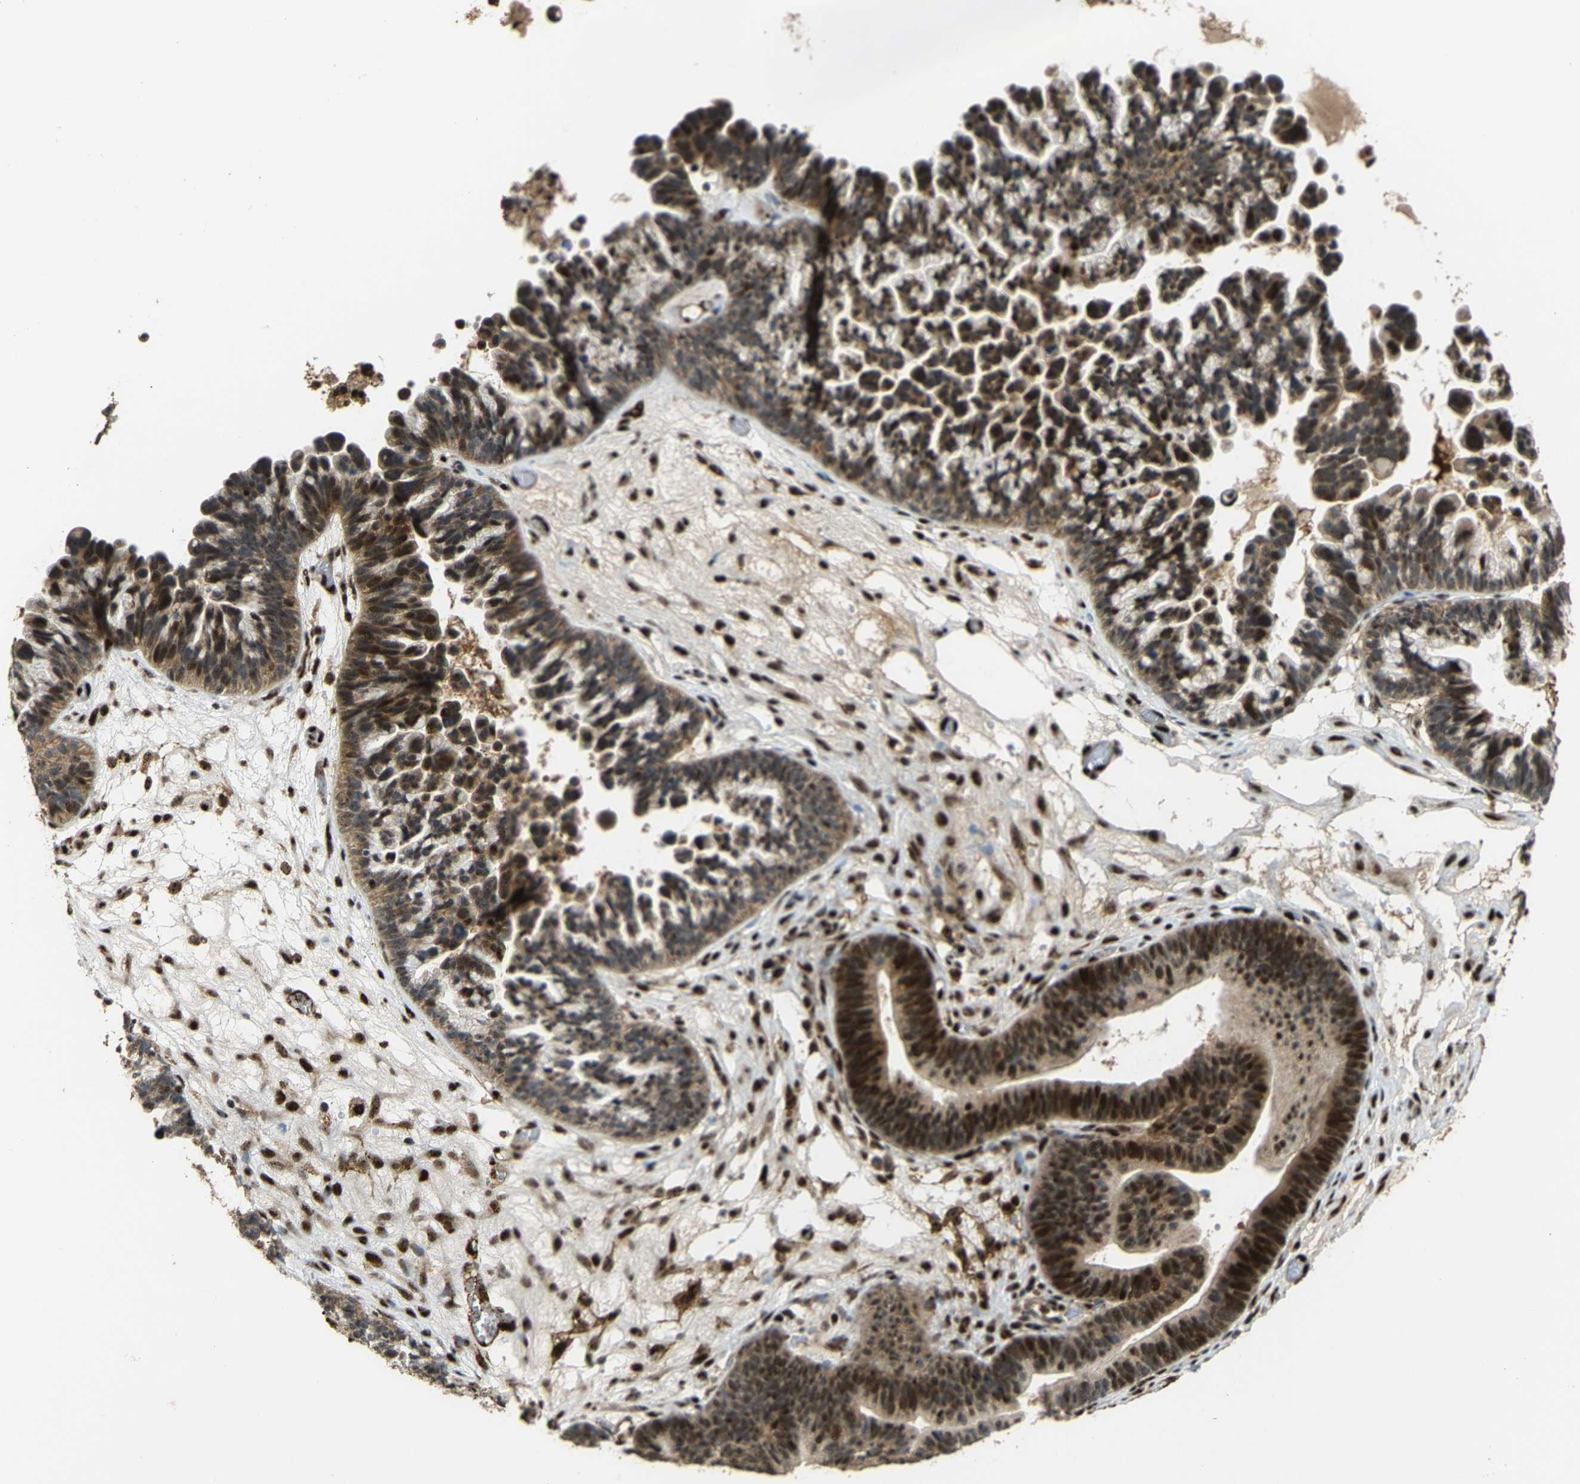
{"staining": {"intensity": "strong", "quantity": ">75%", "location": "cytoplasmic/membranous,nuclear"}, "tissue": "ovarian cancer", "cell_type": "Tumor cells", "image_type": "cancer", "snomed": [{"axis": "morphology", "description": "Cystadenocarcinoma, serous, NOS"}, {"axis": "topography", "description": "Ovary"}], "caption": "Brown immunohistochemical staining in serous cystadenocarcinoma (ovarian) demonstrates strong cytoplasmic/membranous and nuclear expression in about >75% of tumor cells.", "gene": "ZNF687", "patient": {"sex": "female", "age": 56}}